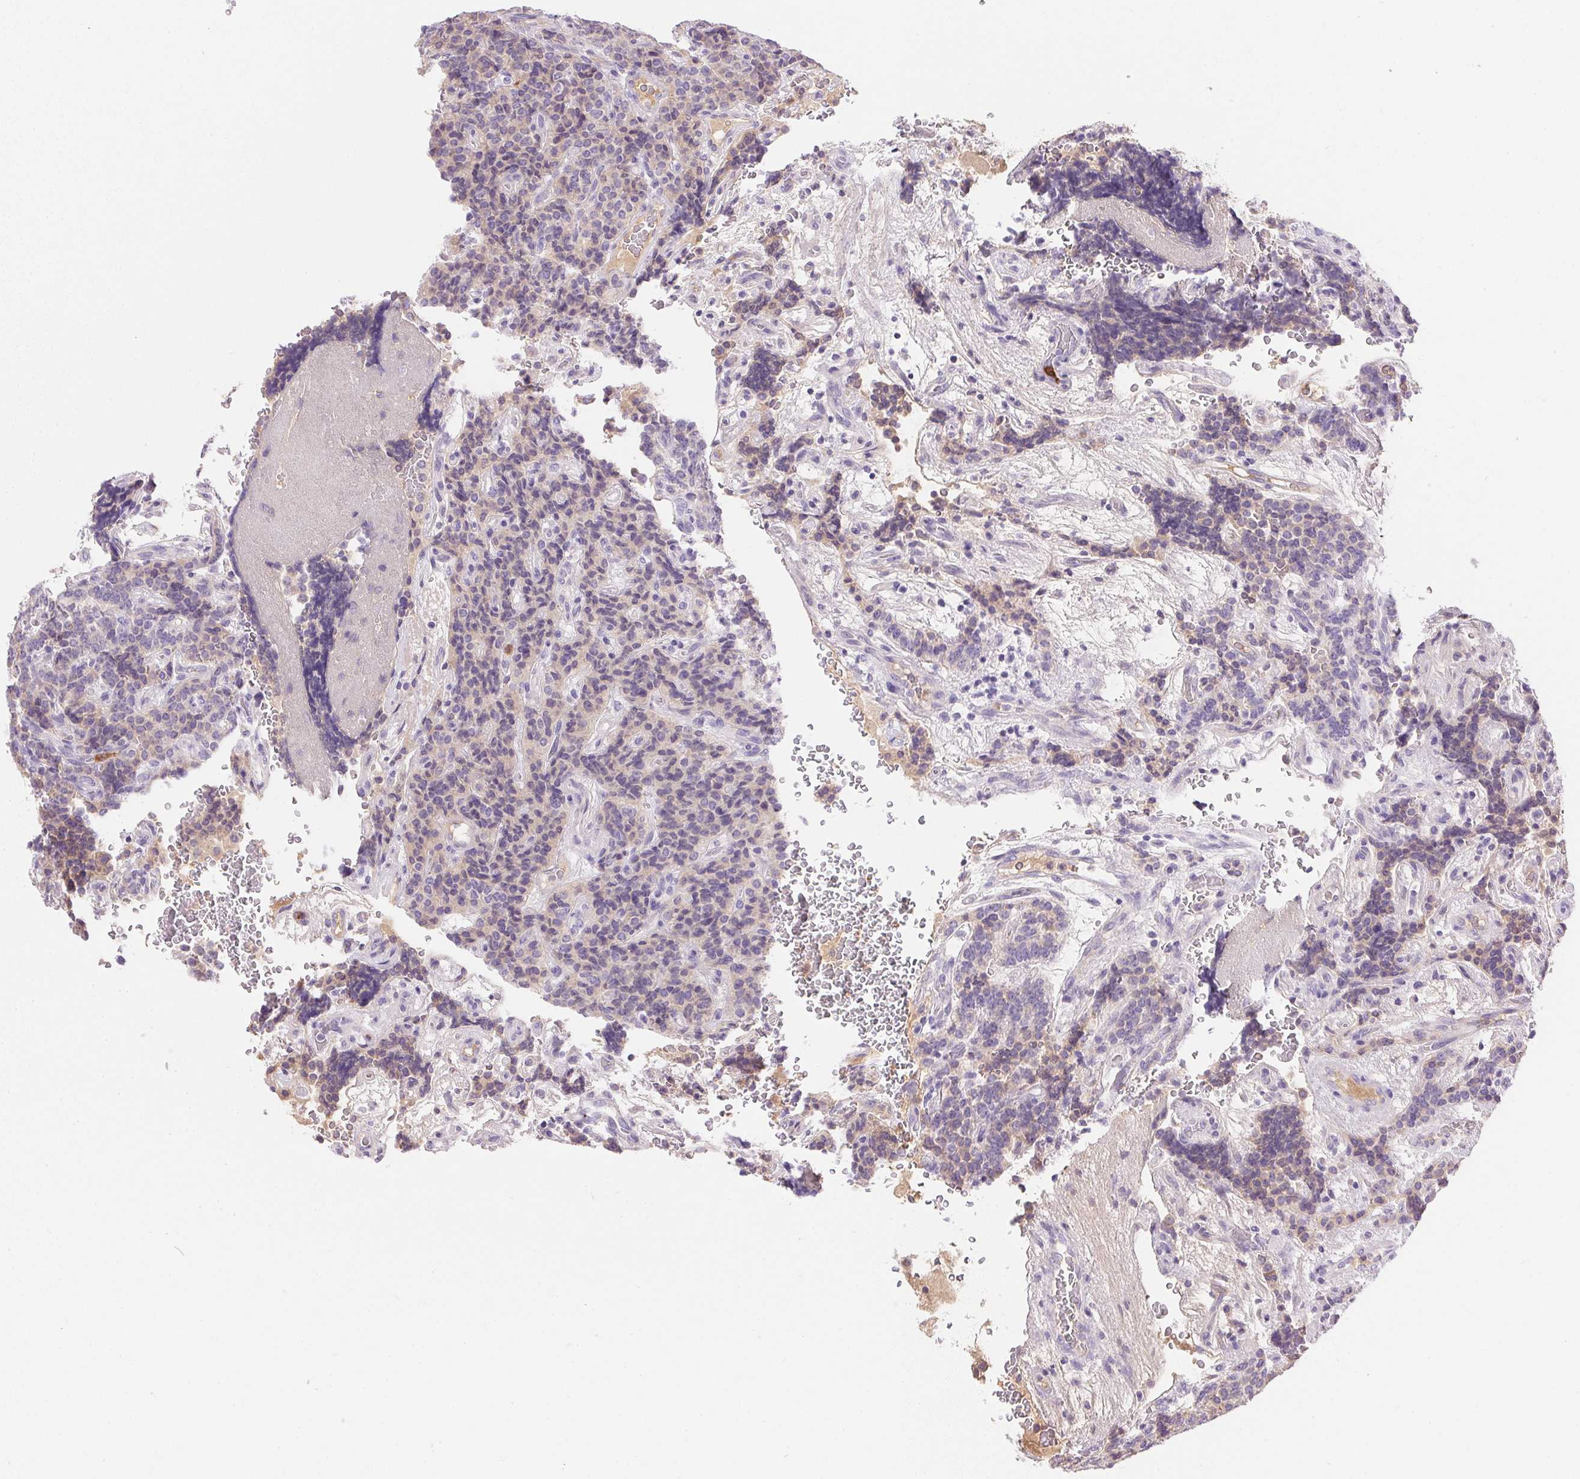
{"staining": {"intensity": "negative", "quantity": "none", "location": "none"}, "tissue": "carcinoid", "cell_type": "Tumor cells", "image_type": "cancer", "snomed": [{"axis": "morphology", "description": "Carcinoid, malignant, NOS"}, {"axis": "topography", "description": "Pancreas"}], "caption": "High power microscopy histopathology image of an immunohistochemistry histopathology image of carcinoid (malignant), revealing no significant staining in tumor cells.", "gene": "ORM1", "patient": {"sex": "male", "age": 36}}